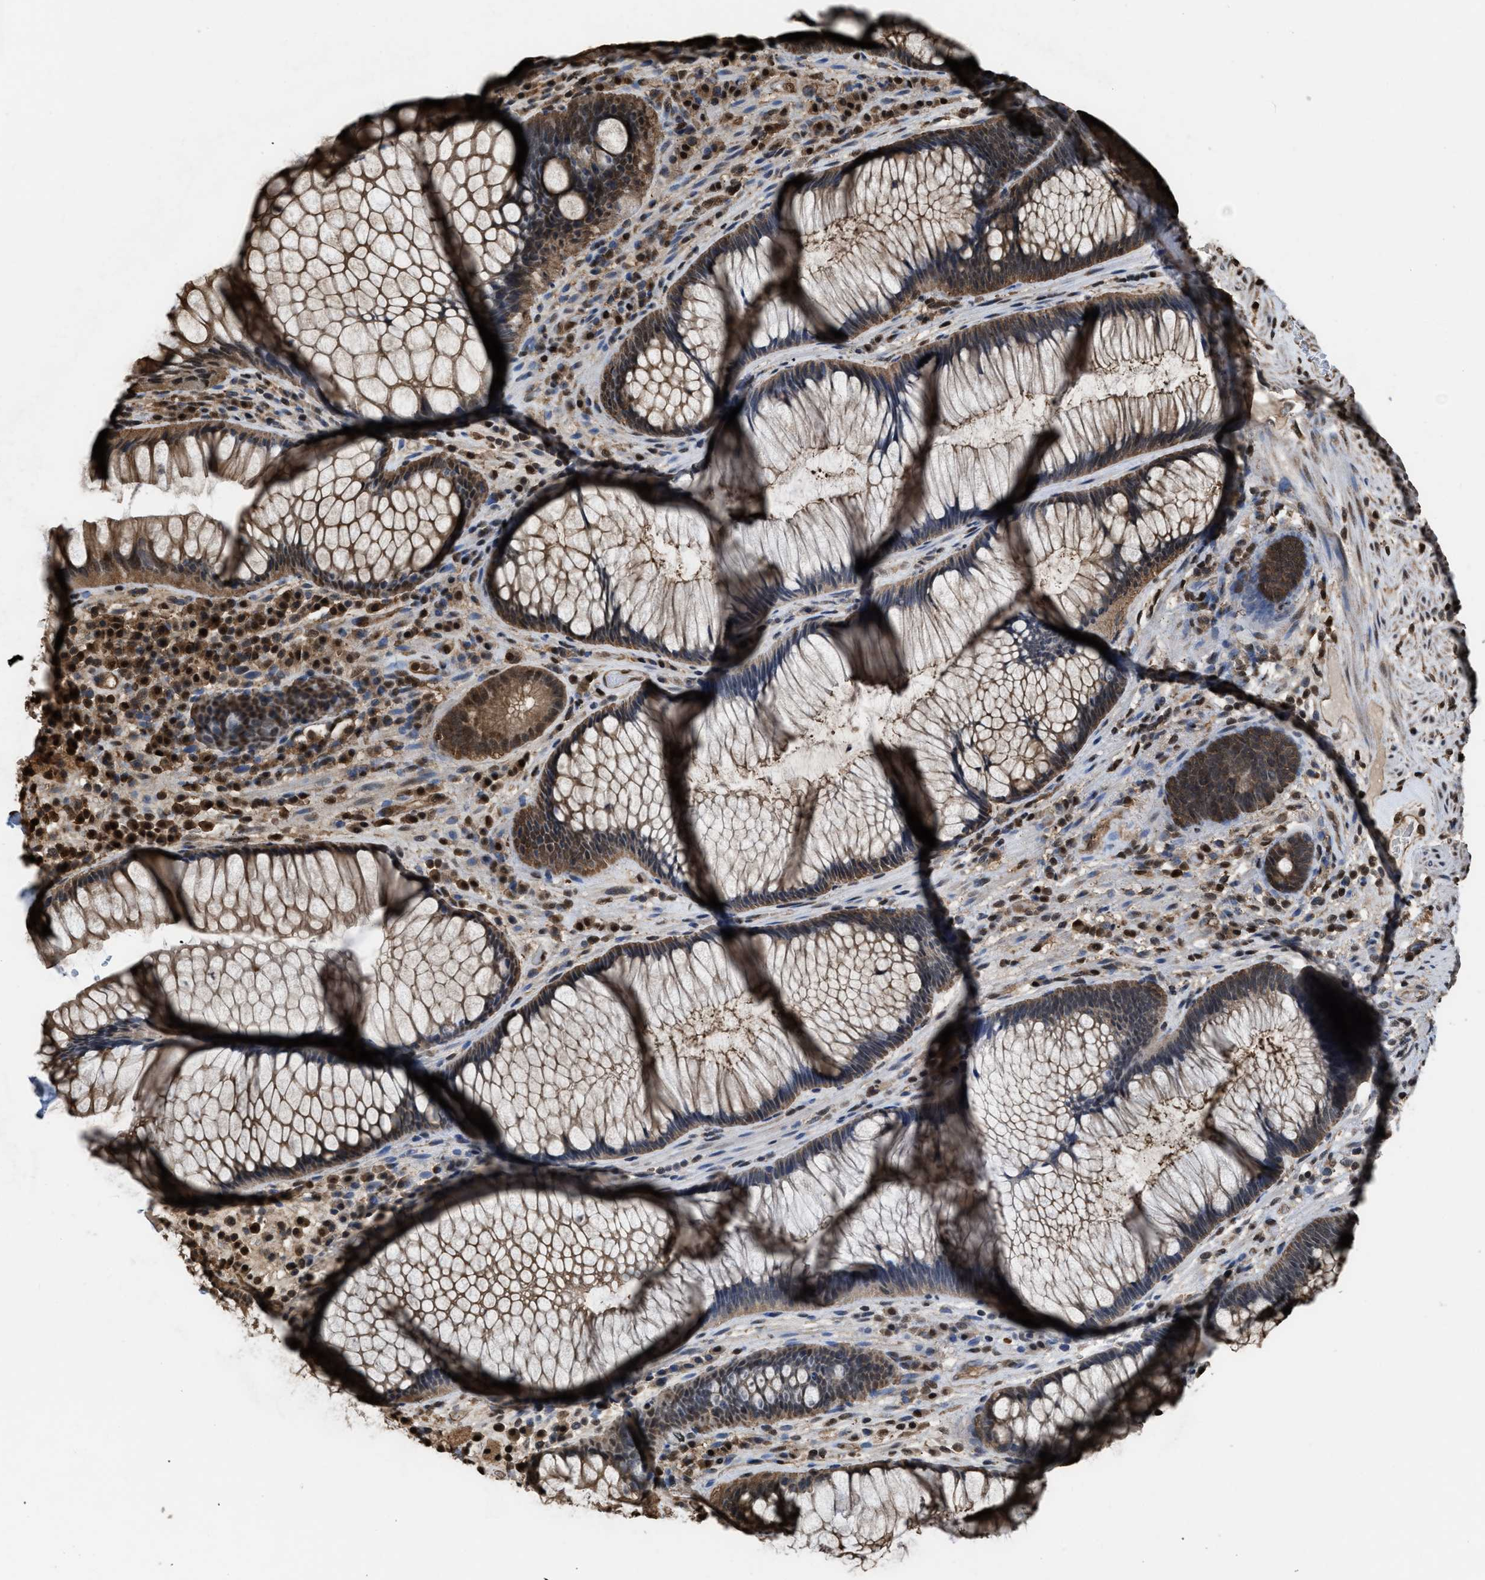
{"staining": {"intensity": "moderate", "quantity": ">75%", "location": "cytoplasmic/membranous,nuclear"}, "tissue": "rectum", "cell_type": "Glandular cells", "image_type": "normal", "snomed": [{"axis": "morphology", "description": "Normal tissue, NOS"}, {"axis": "topography", "description": "Rectum"}], "caption": "This photomicrograph displays normal rectum stained with immunohistochemistry (IHC) to label a protein in brown. The cytoplasmic/membranous,nuclear of glandular cells show moderate positivity for the protein. Nuclei are counter-stained blue.", "gene": "FNTA", "patient": {"sex": "male", "age": 51}}